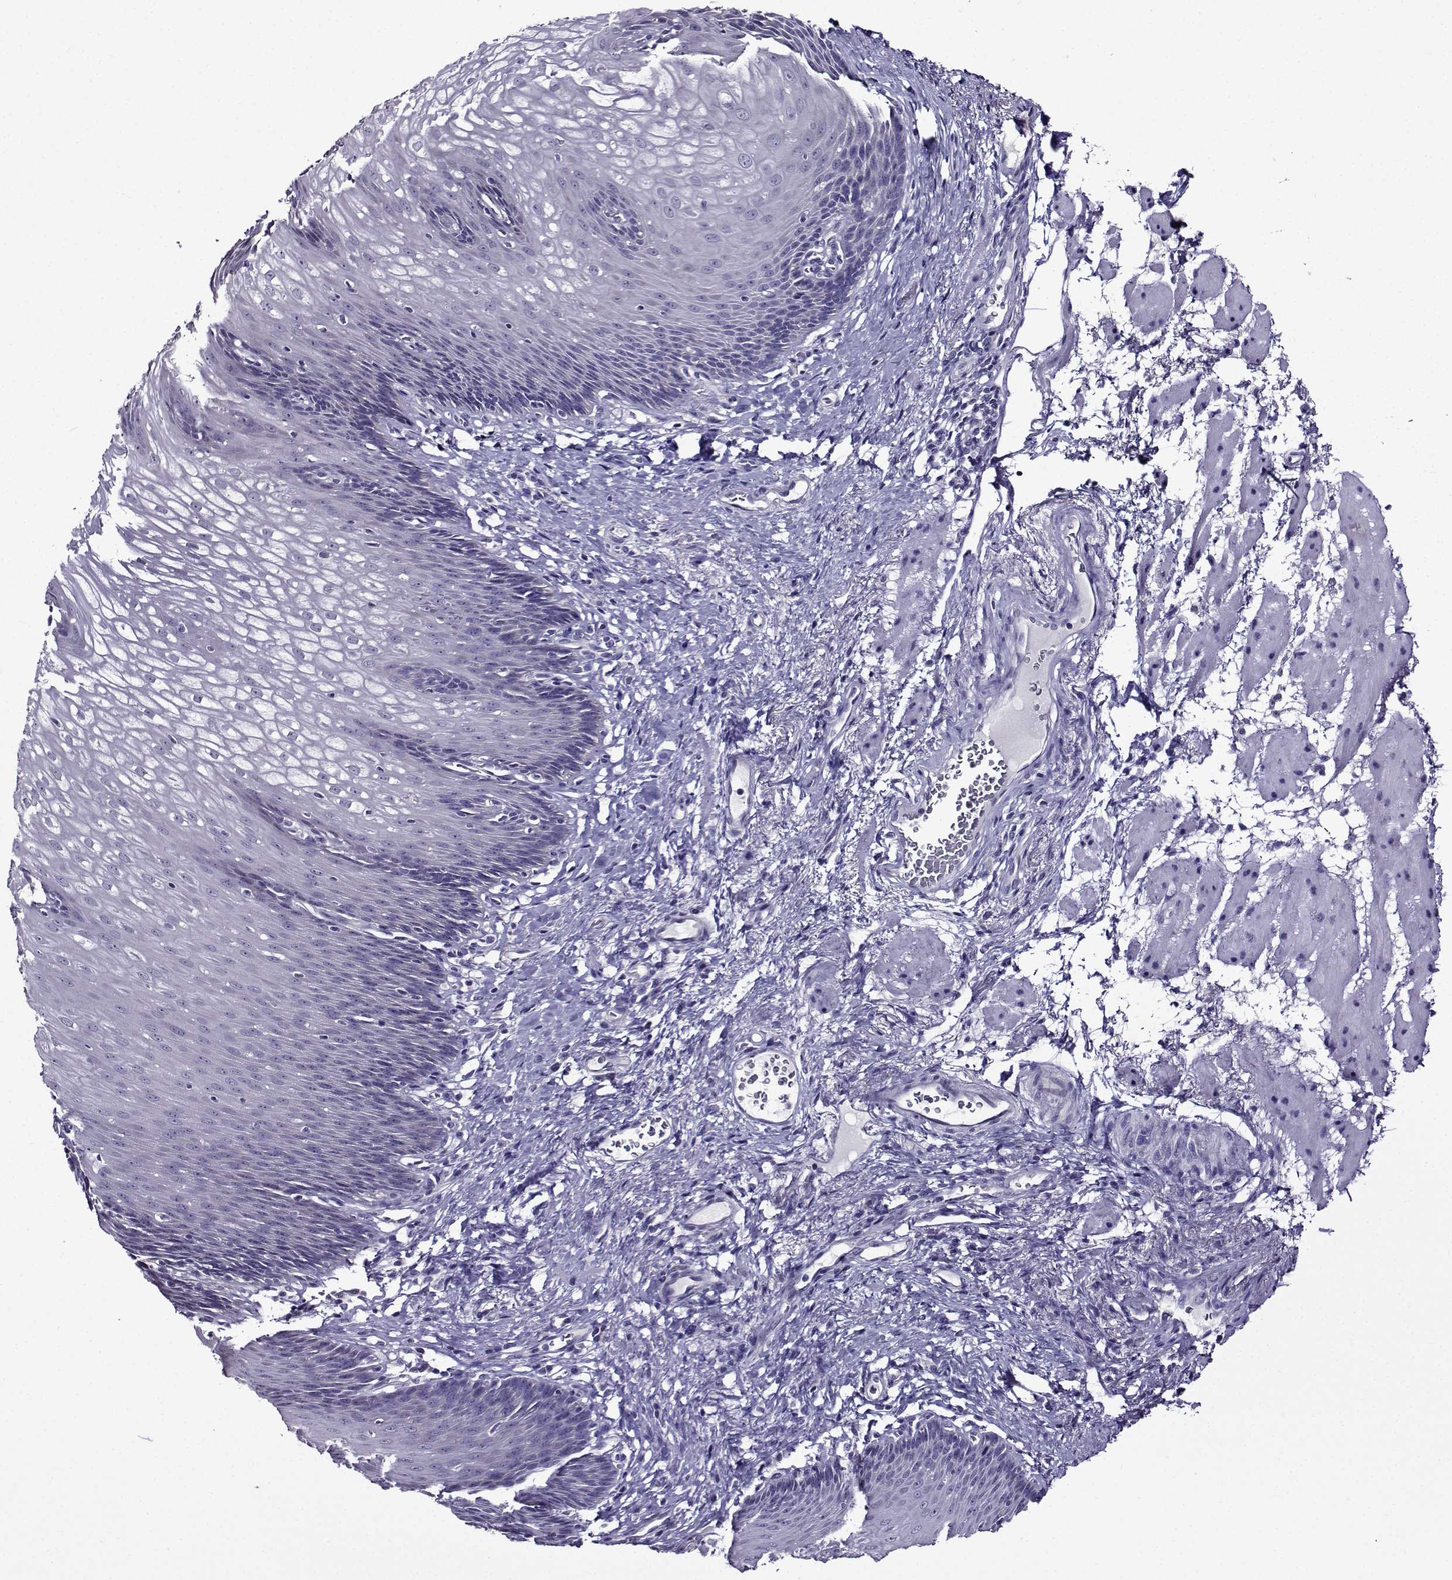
{"staining": {"intensity": "negative", "quantity": "none", "location": "none"}, "tissue": "esophagus", "cell_type": "Squamous epithelial cells", "image_type": "normal", "snomed": [{"axis": "morphology", "description": "Normal tissue, NOS"}, {"axis": "topography", "description": "Esophagus"}], "caption": "IHC of normal human esophagus reveals no positivity in squamous epithelial cells.", "gene": "TMEM266", "patient": {"sex": "male", "age": 76}}